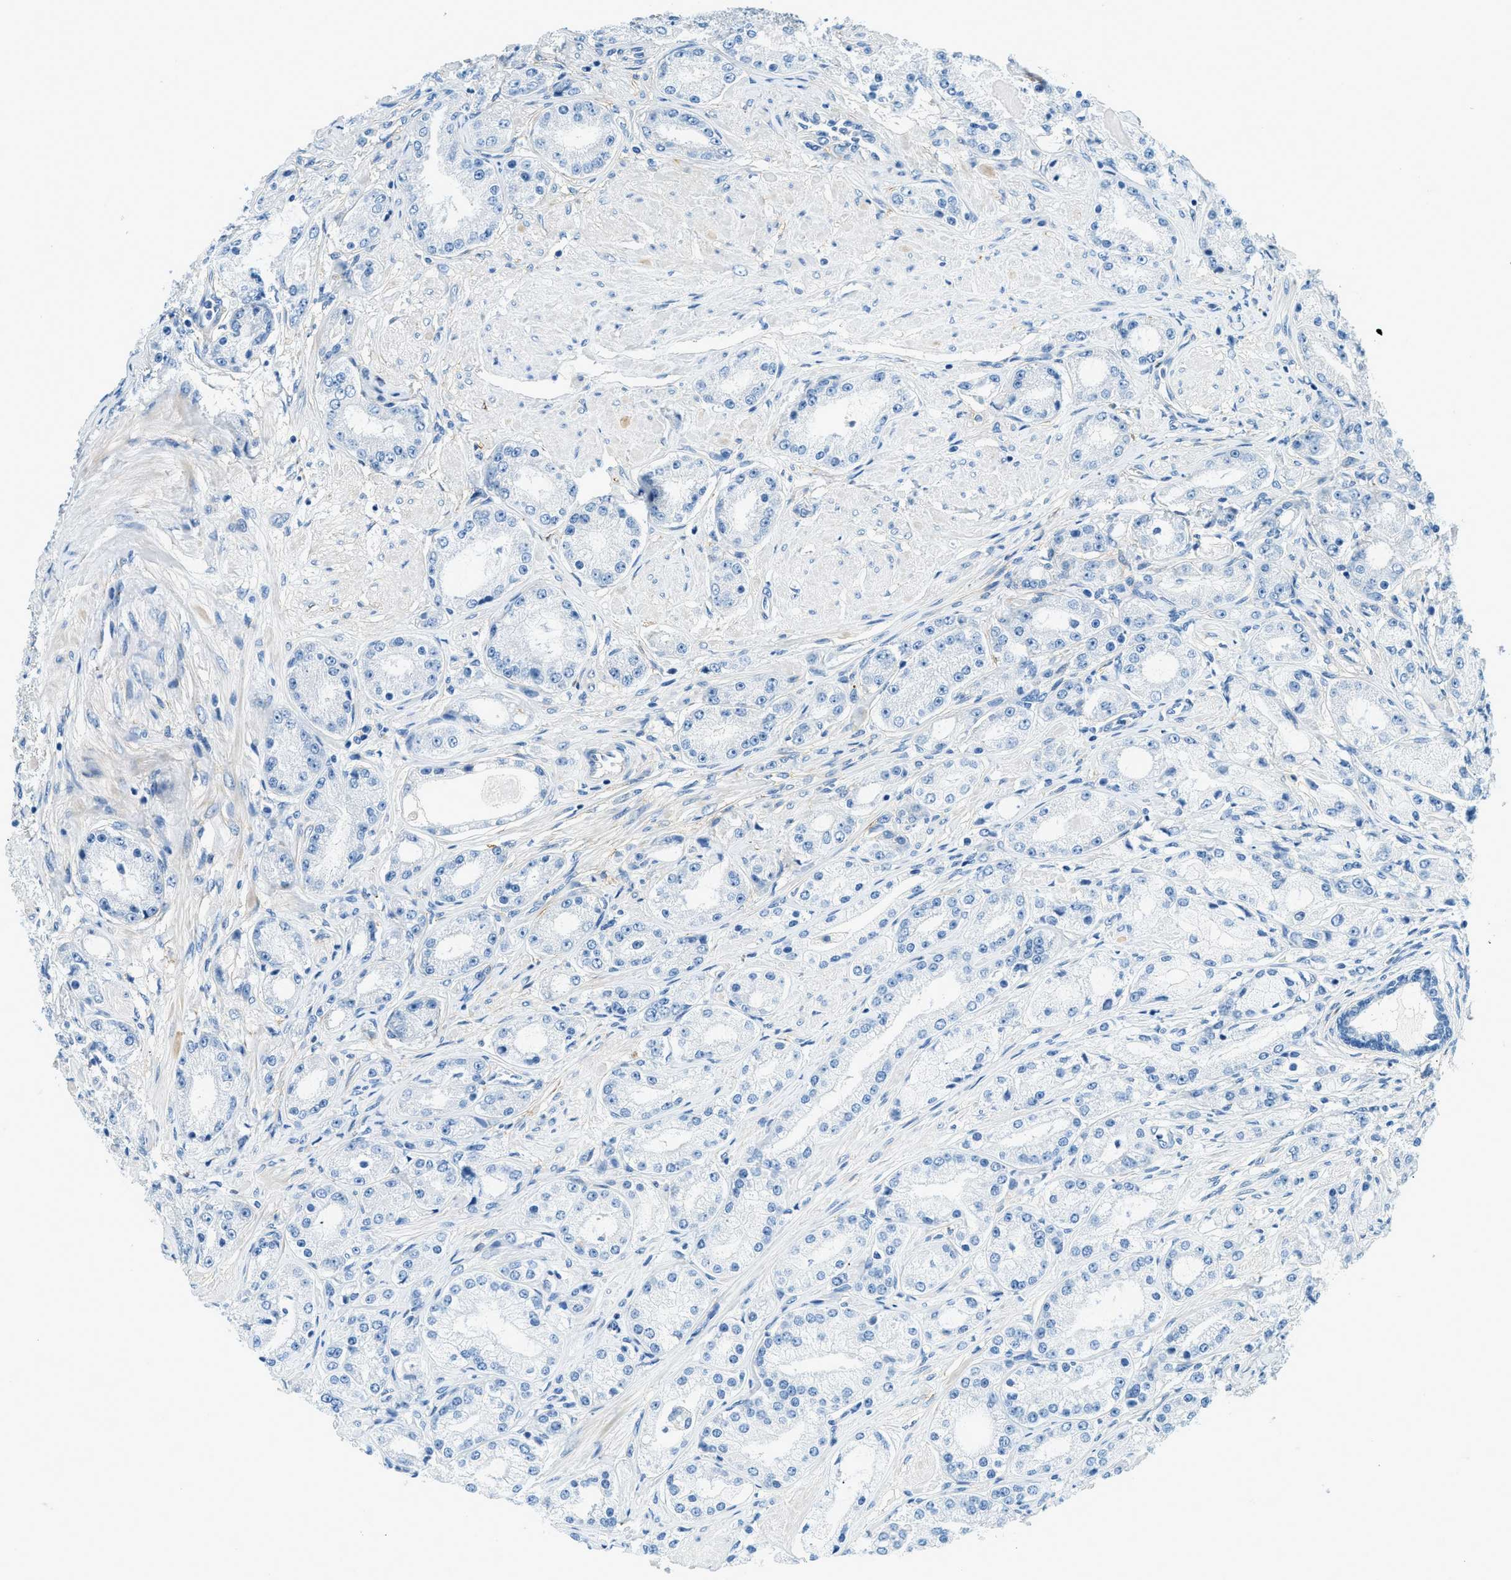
{"staining": {"intensity": "negative", "quantity": "none", "location": "none"}, "tissue": "prostate cancer", "cell_type": "Tumor cells", "image_type": "cancer", "snomed": [{"axis": "morphology", "description": "Adenocarcinoma, Low grade"}, {"axis": "topography", "description": "Prostate"}], "caption": "Tumor cells are negative for protein expression in human prostate cancer.", "gene": "ZNF367", "patient": {"sex": "male", "age": 63}}